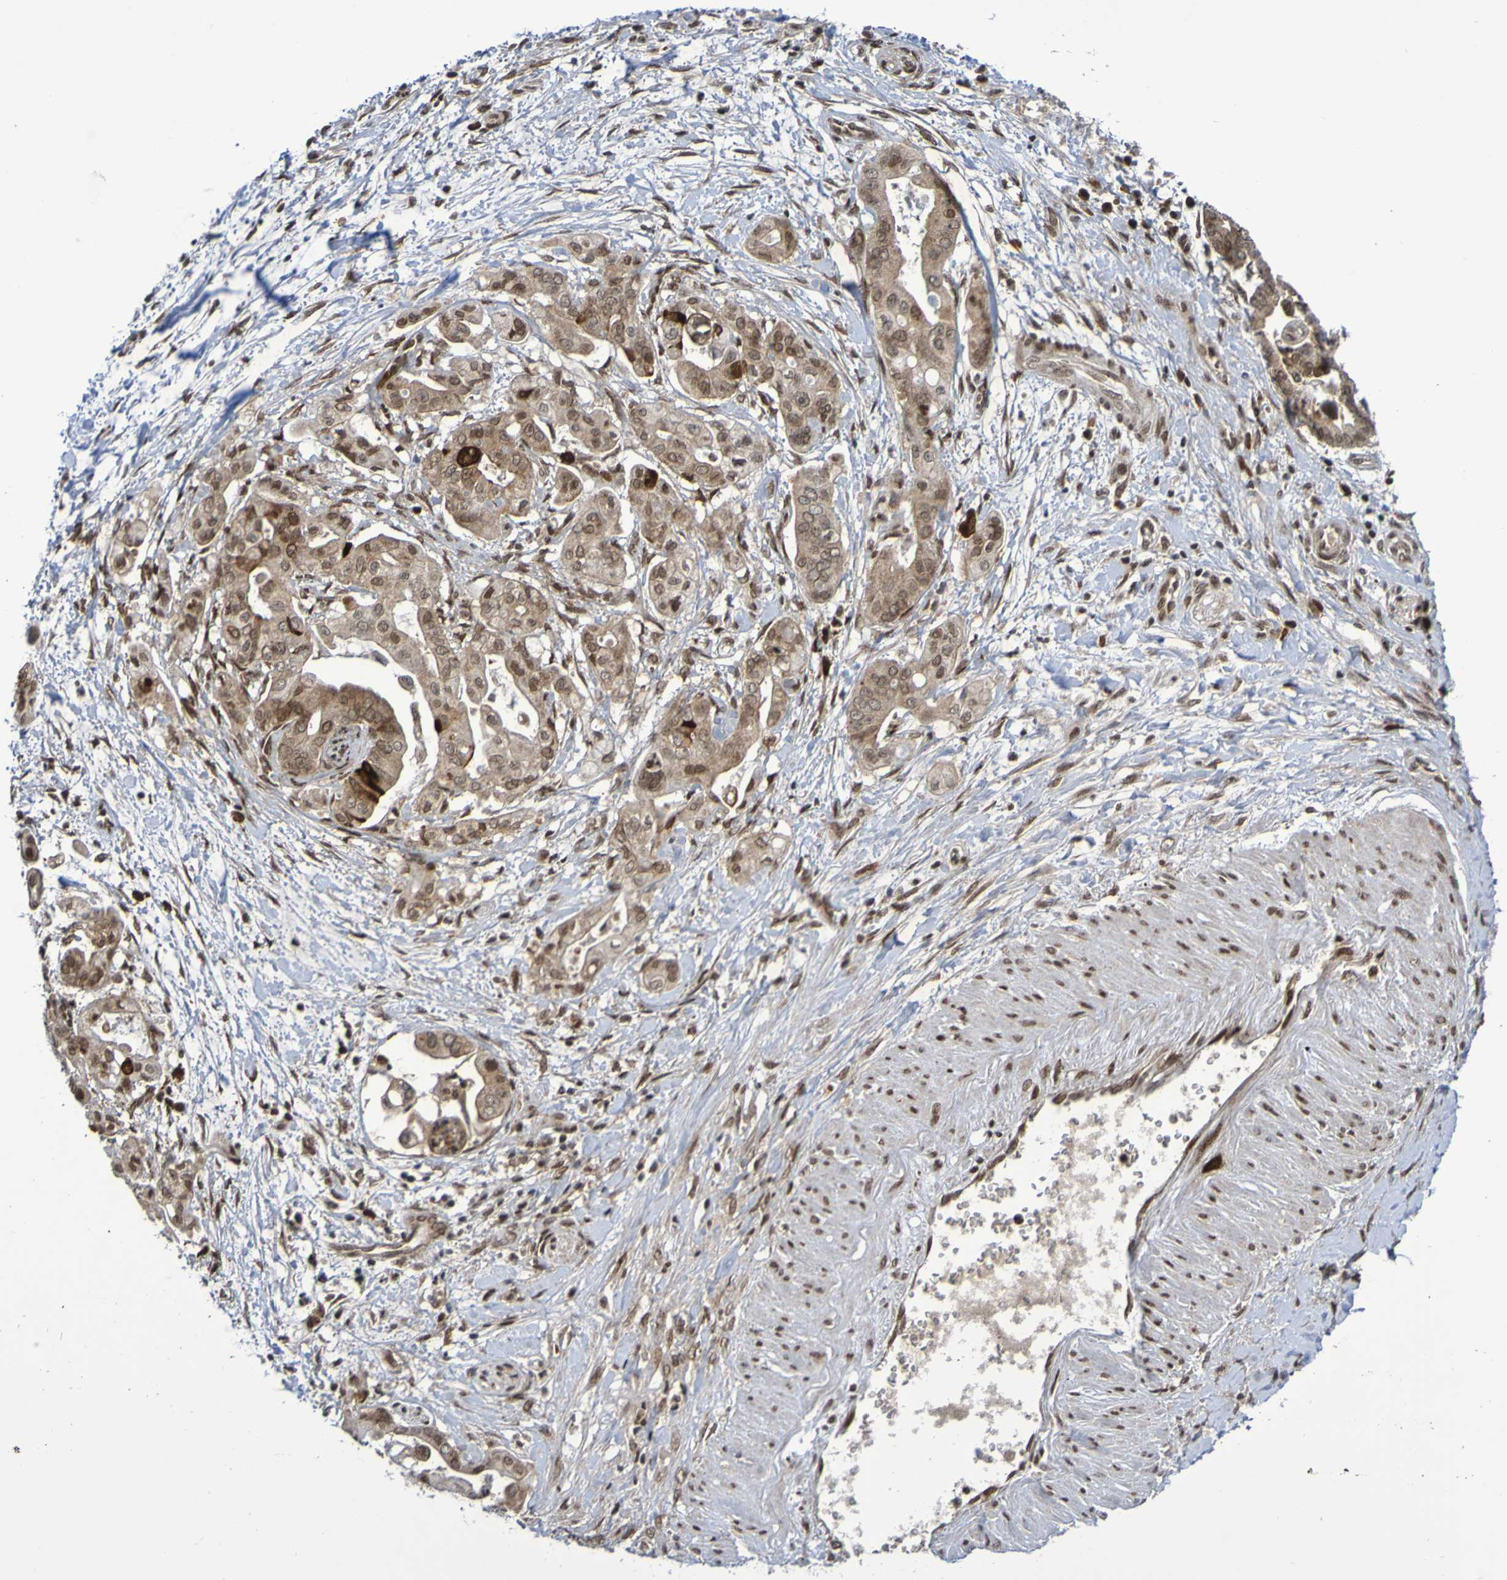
{"staining": {"intensity": "moderate", "quantity": ">75%", "location": "cytoplasmic/membranous,nuclear"}, "tissue": "pancreatic cancer", "cell_type": "Tumor cells", "image_type": "cancer", "snomed": [{"axis": "morphology", "description": "Adenocarcinoma, NOS"}, {"axis": "topography", "description": "Pancreas"}], "caption": "Brown immunohistochemical staining in adenocarcinoma (pancreatic) demonstrates moderate cytoplasmic/membranous and nuclear staining in about >75% of tumor cells. The protein is stained brown, and the nuclei are stained in blue (DAB IHC with brightfield microscopy, high magnification).", "gene": "ITLN1", "patient": {"sex": "female", "age": 75}}